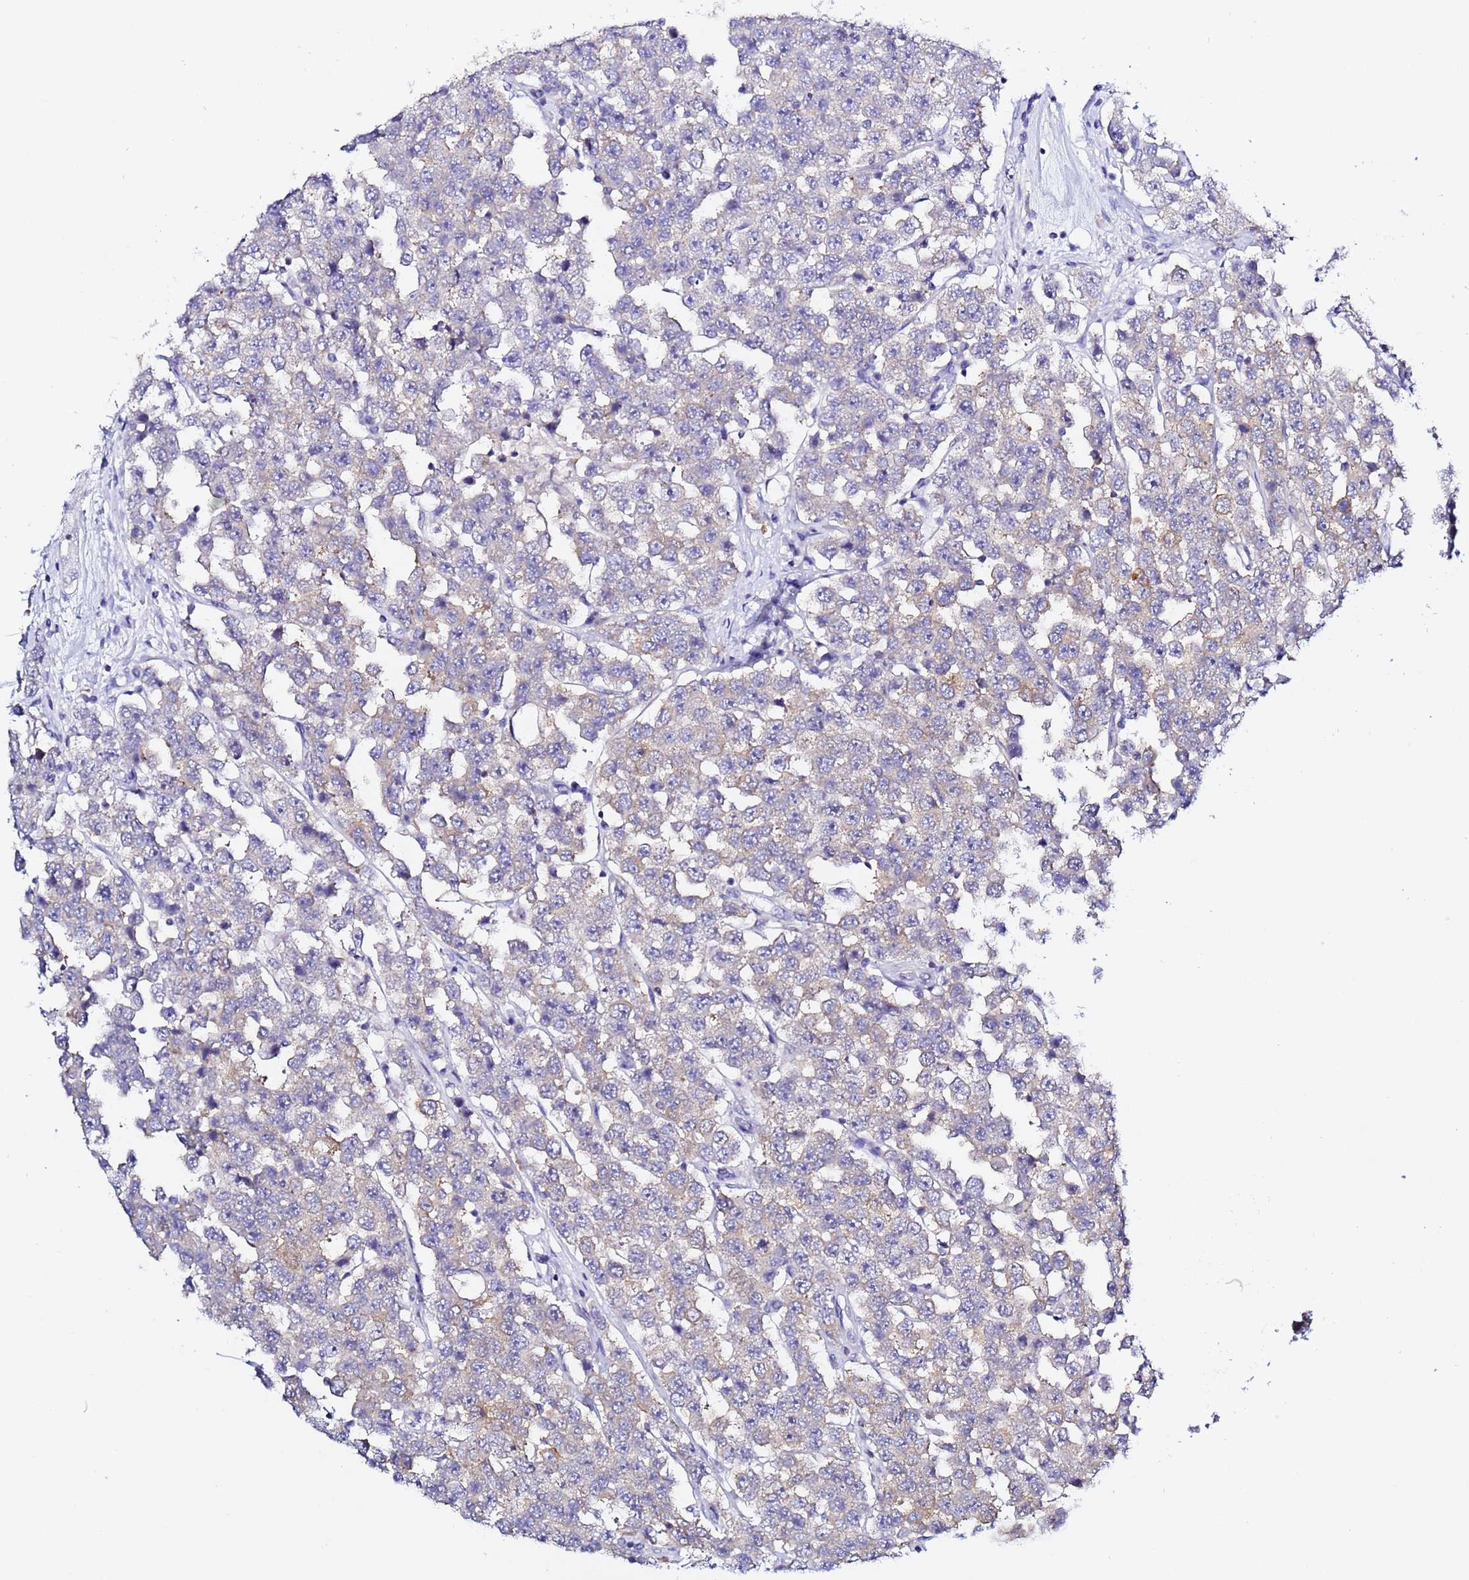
{"staining": {"intensity": "weak", "quantity": "25%-75%", "location": "cytoplasmic/membranous"}, "tissue": "testis cancer", "cell_type": "Tumor cells", "image_type": "cancer", "snomed": [{"axis": "morphology", "description": "Seminoma, NOS"}, {"axis": "topography", "description": "Testis"}], "caption": "Weak cytoplasmic/membranous positivity is identified in approximately 25%-75% of tumor cells in testis cancer. The staining was performed using DAB (3,3'-diaminobenzidine) to visualize the protein expression in brown, while the nuclei were stained in blue with hematoxylin (Magnification: 20x).", "gene": "LENG1", "patient": {"sex": "male", "age": 28}}